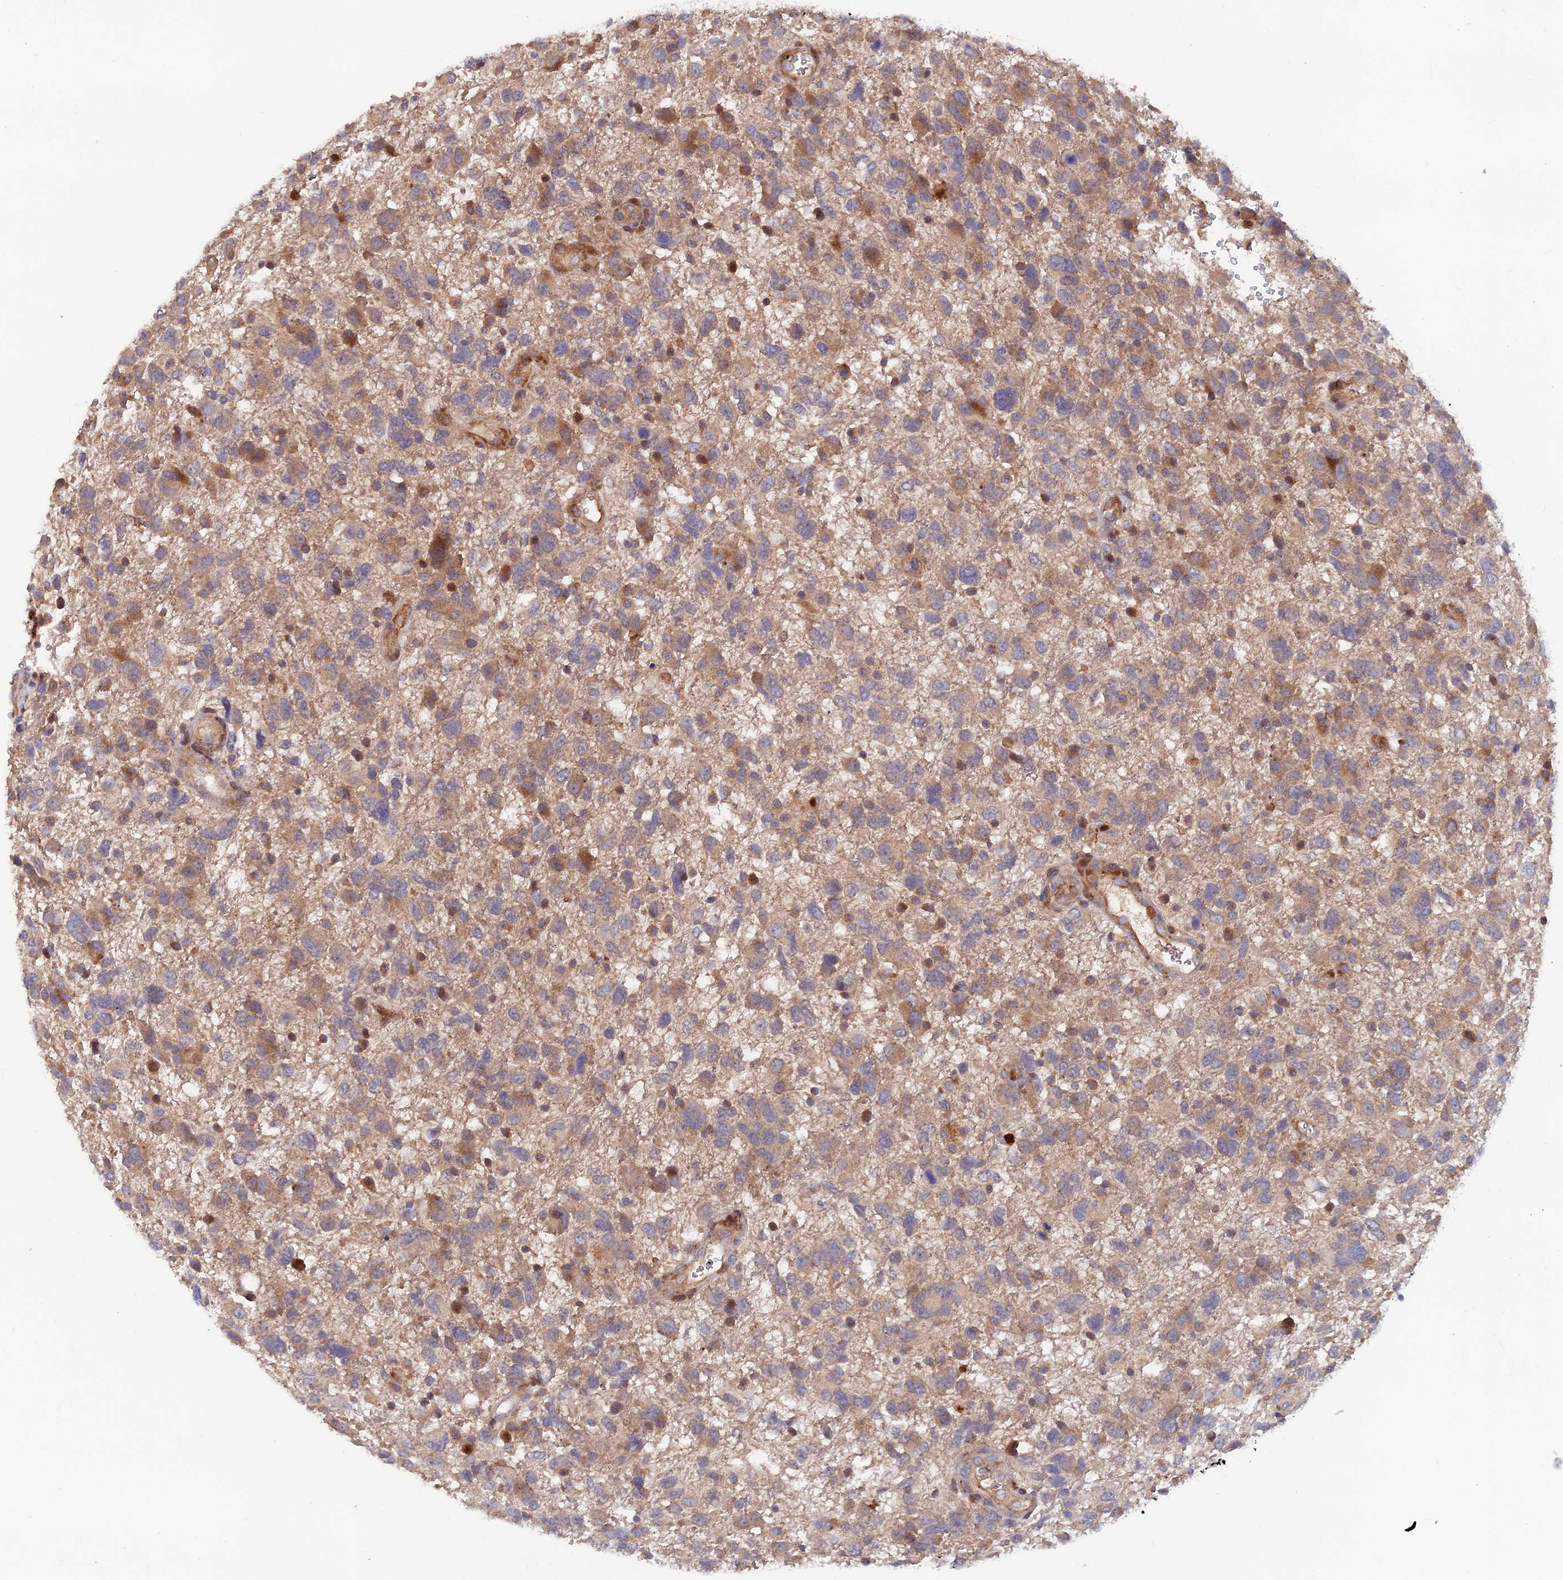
{"staining": {"intensity": "moderate", "quantity": "<25%", "location": "cytoplasmic/membranous"}, "tissue": "glioma", "cell_type": "Tumor cells", "image_type": "cancer", "snomed": [{"axis": "morphology", "description": "Glioma, malignant, High grade"}, {"axis": "topography", "description": "Brain"}], "caption": "This histopathology image shows glioma stained with immunohistochemistry (IHC) to label a protein in brown. The cytoplasmic/membranous of tumor cells show moderate positivity for the protein. Nuclei are counter-stained blue.", "gene": "GMCL1", "patient": {"sex": "male", "age": 61}}